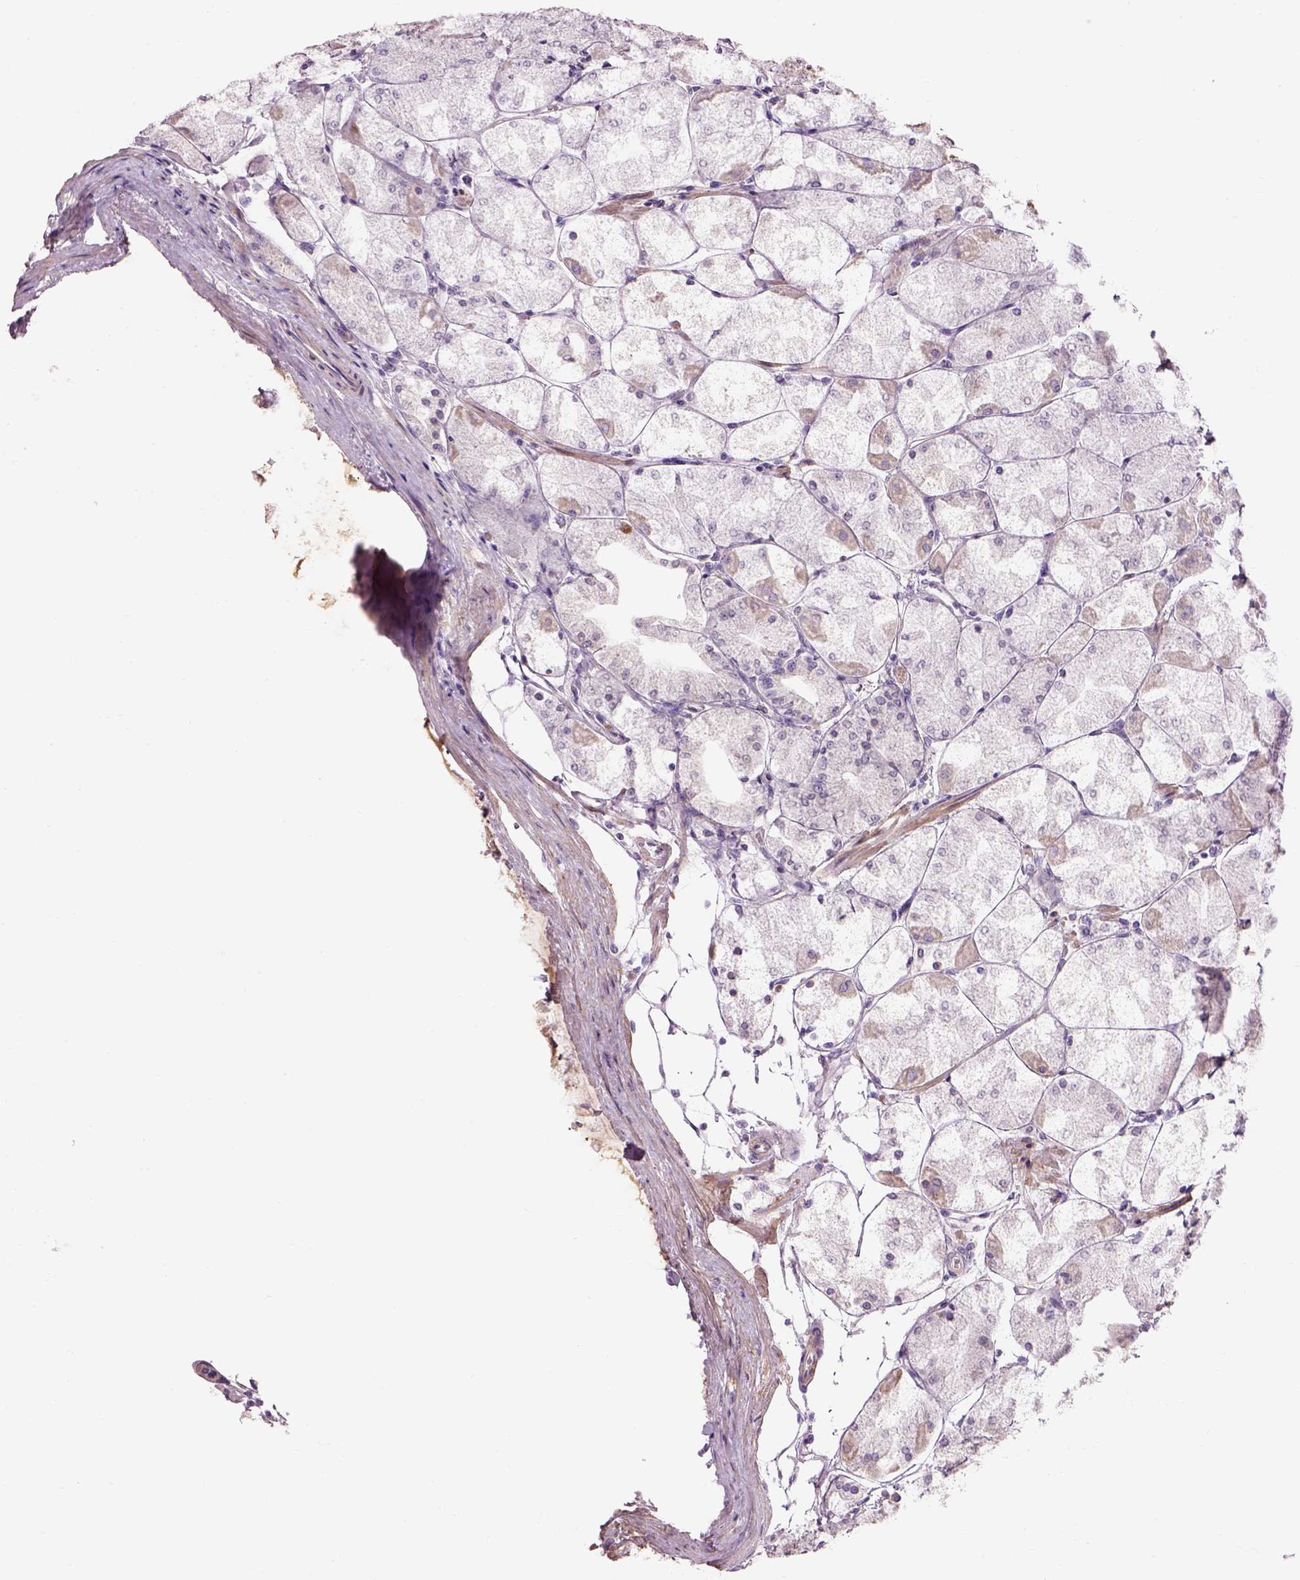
{"staining": {"intensity": "weak", "quantity": "<25%", "location": "cytoplasmic/membranous"}, "tissue": "stomach", "cell_type": "Glandular cells", "image_type": "normal", "snomed": [{"axis": "morphology", "description": "Normal tissue, NOS"}, {"axis": "topography", "description": "Stomach, upper"}], "caption": "DAB immunohistochemical staining of normal human stomach reveals no significant staining in glandular cells.", "gene": "IFT52", "patient": {"sex": "male", "age": 60}}